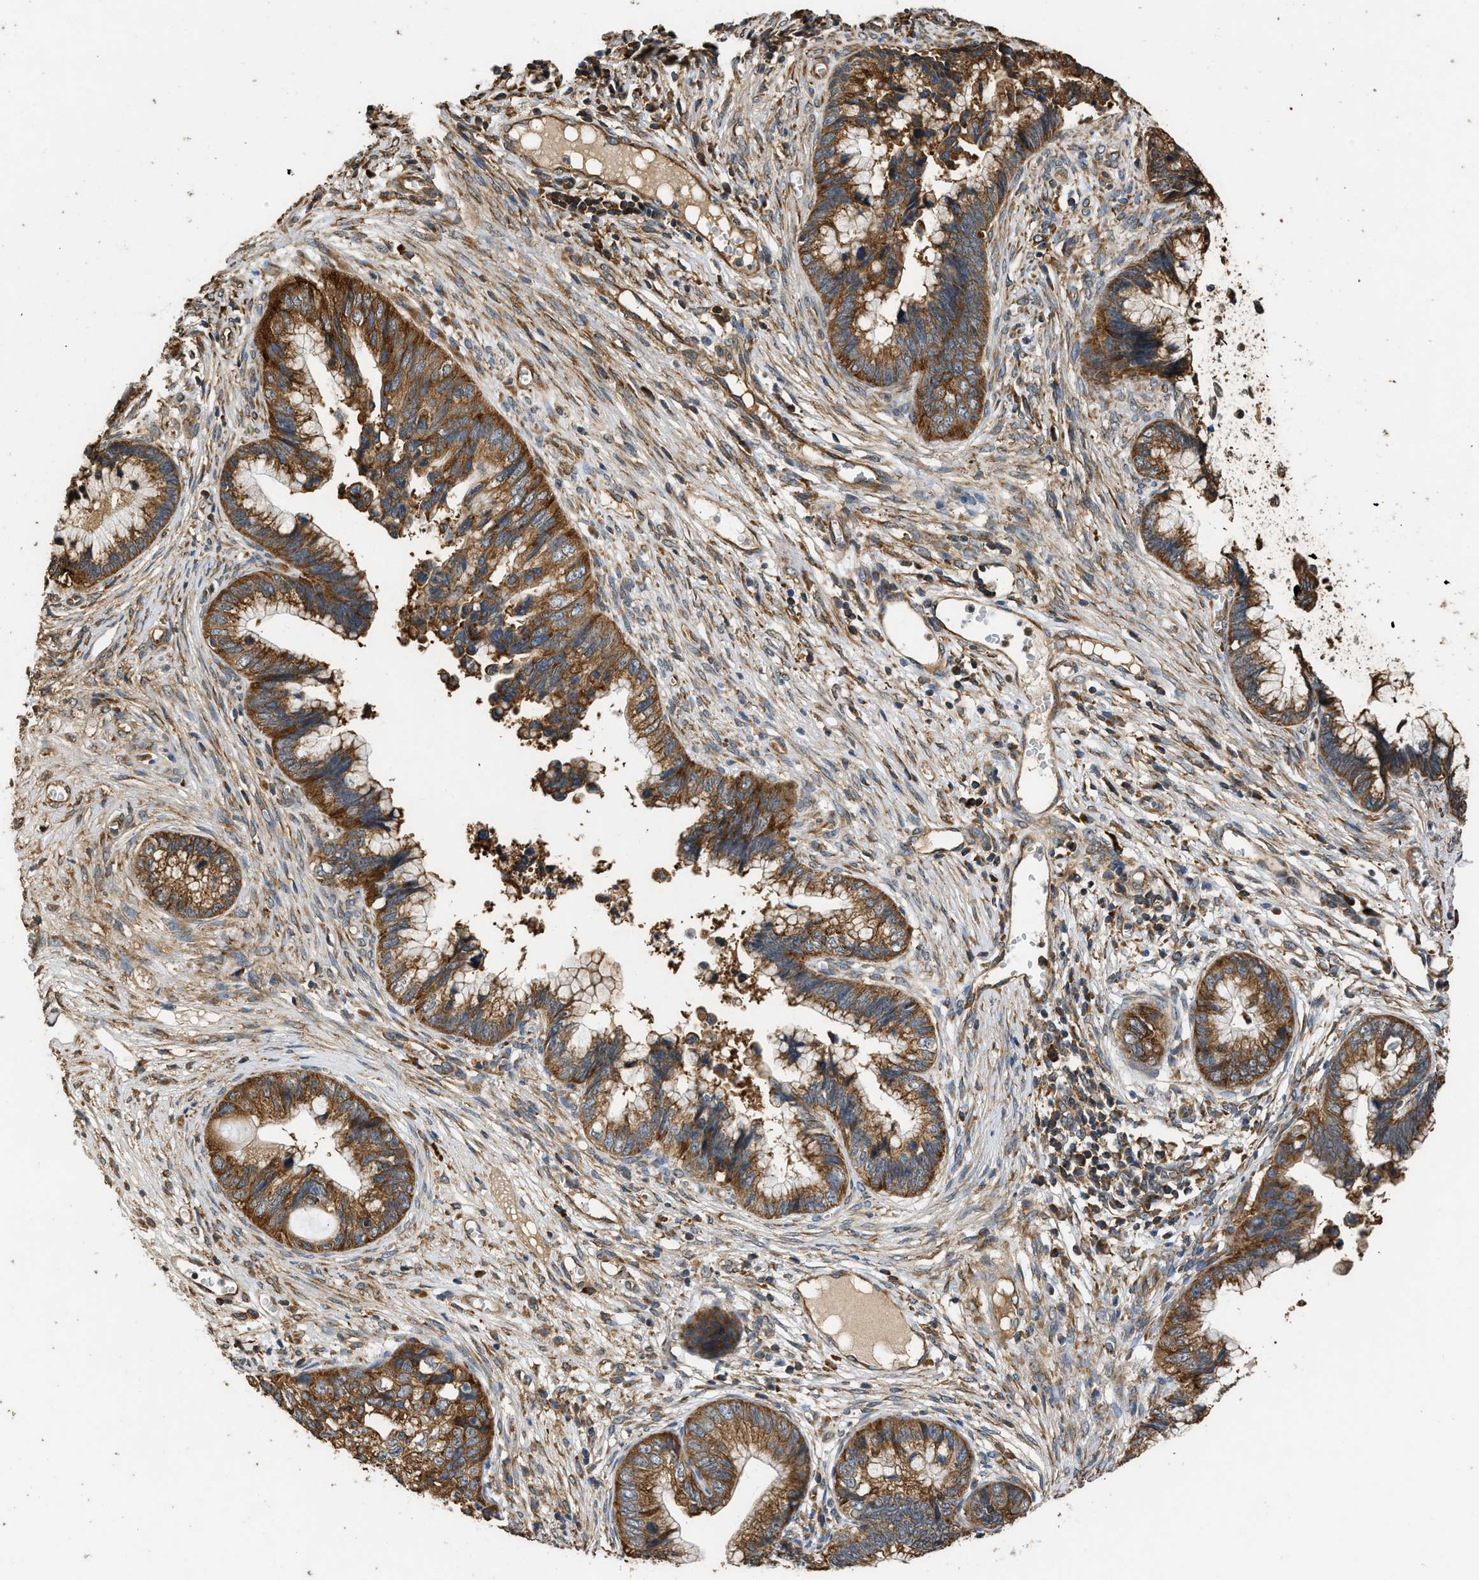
{"staining": {"intensity": "moderate", "quantity": ">75%", "location": "cytoplasmic/membranous"}, "tissue": "cervical cancer", "cell_type": "Tumor cells", "image_type": "cancer", "snomed": [{"axis": "morphology", "description": "Adenocarcinoma, NOS"}, {"axis": "topography", "description": "Cervix"}], "caption": "Protein staining of cervical cancer tissue displays moderate cytoplasmic/membranous staining in about >75% of tumor cells.", "gene": "SLC36A4", "patient": {"sex": "female", "age": 44}}